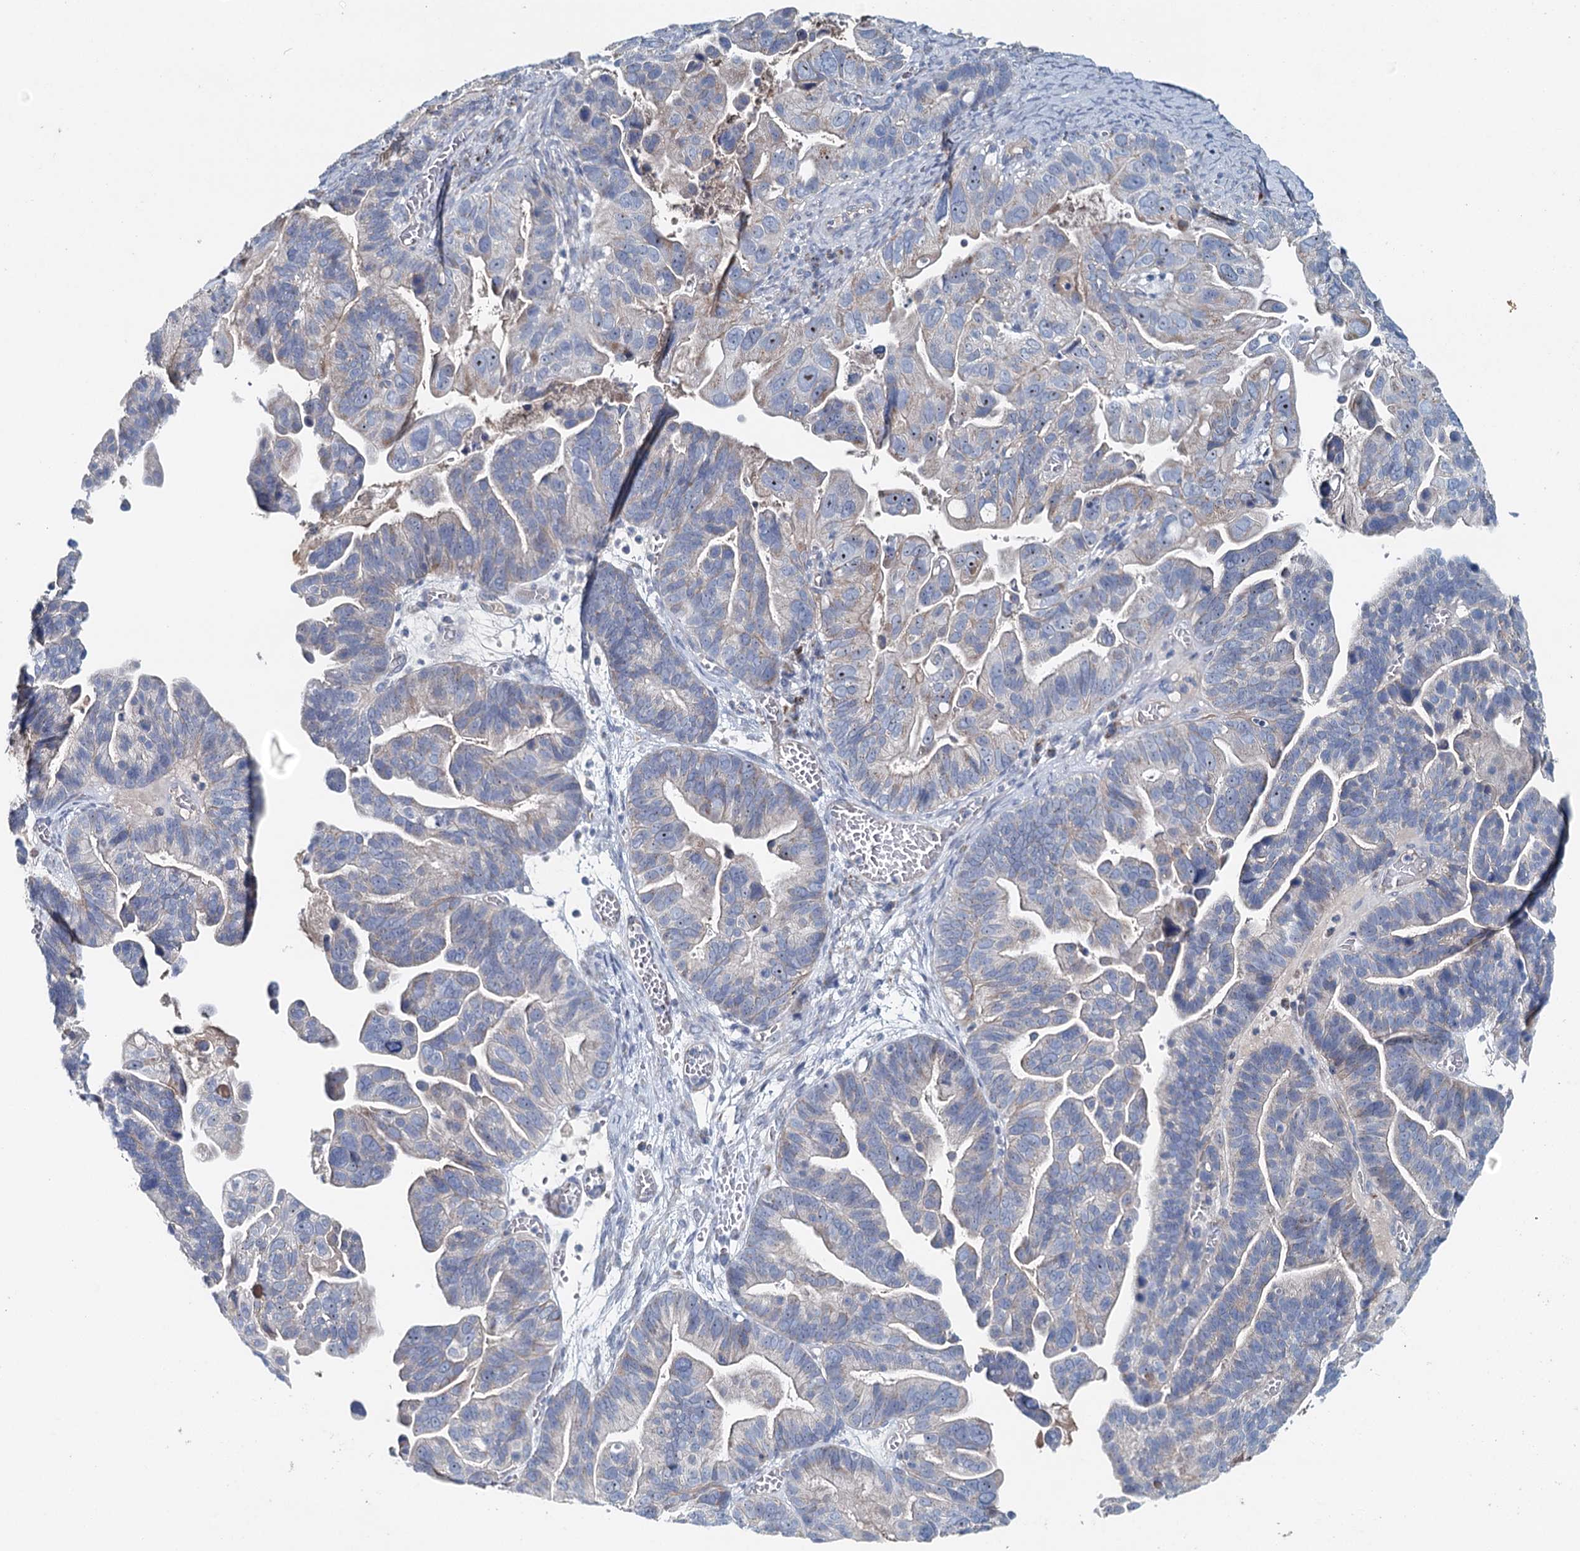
{"staining": {"intensity": "negative", "quantity": "none", "location": "none"}, "tissue": "ovarian cancer", "cell_type": "Tumor cells", "image_type": "cancer", "snomed": [{"axis": "morphology", "description": "Cystadenocarcinoma, serous, NOS"}, {"axis": "topography", "description": "Ovary"}], "caption": "Tumor cells show no significant protein staining in serous cystadenocarcinoma (ovarian).", "gene": "RBM43", "patient": {"sex": "female", "age": 56}}